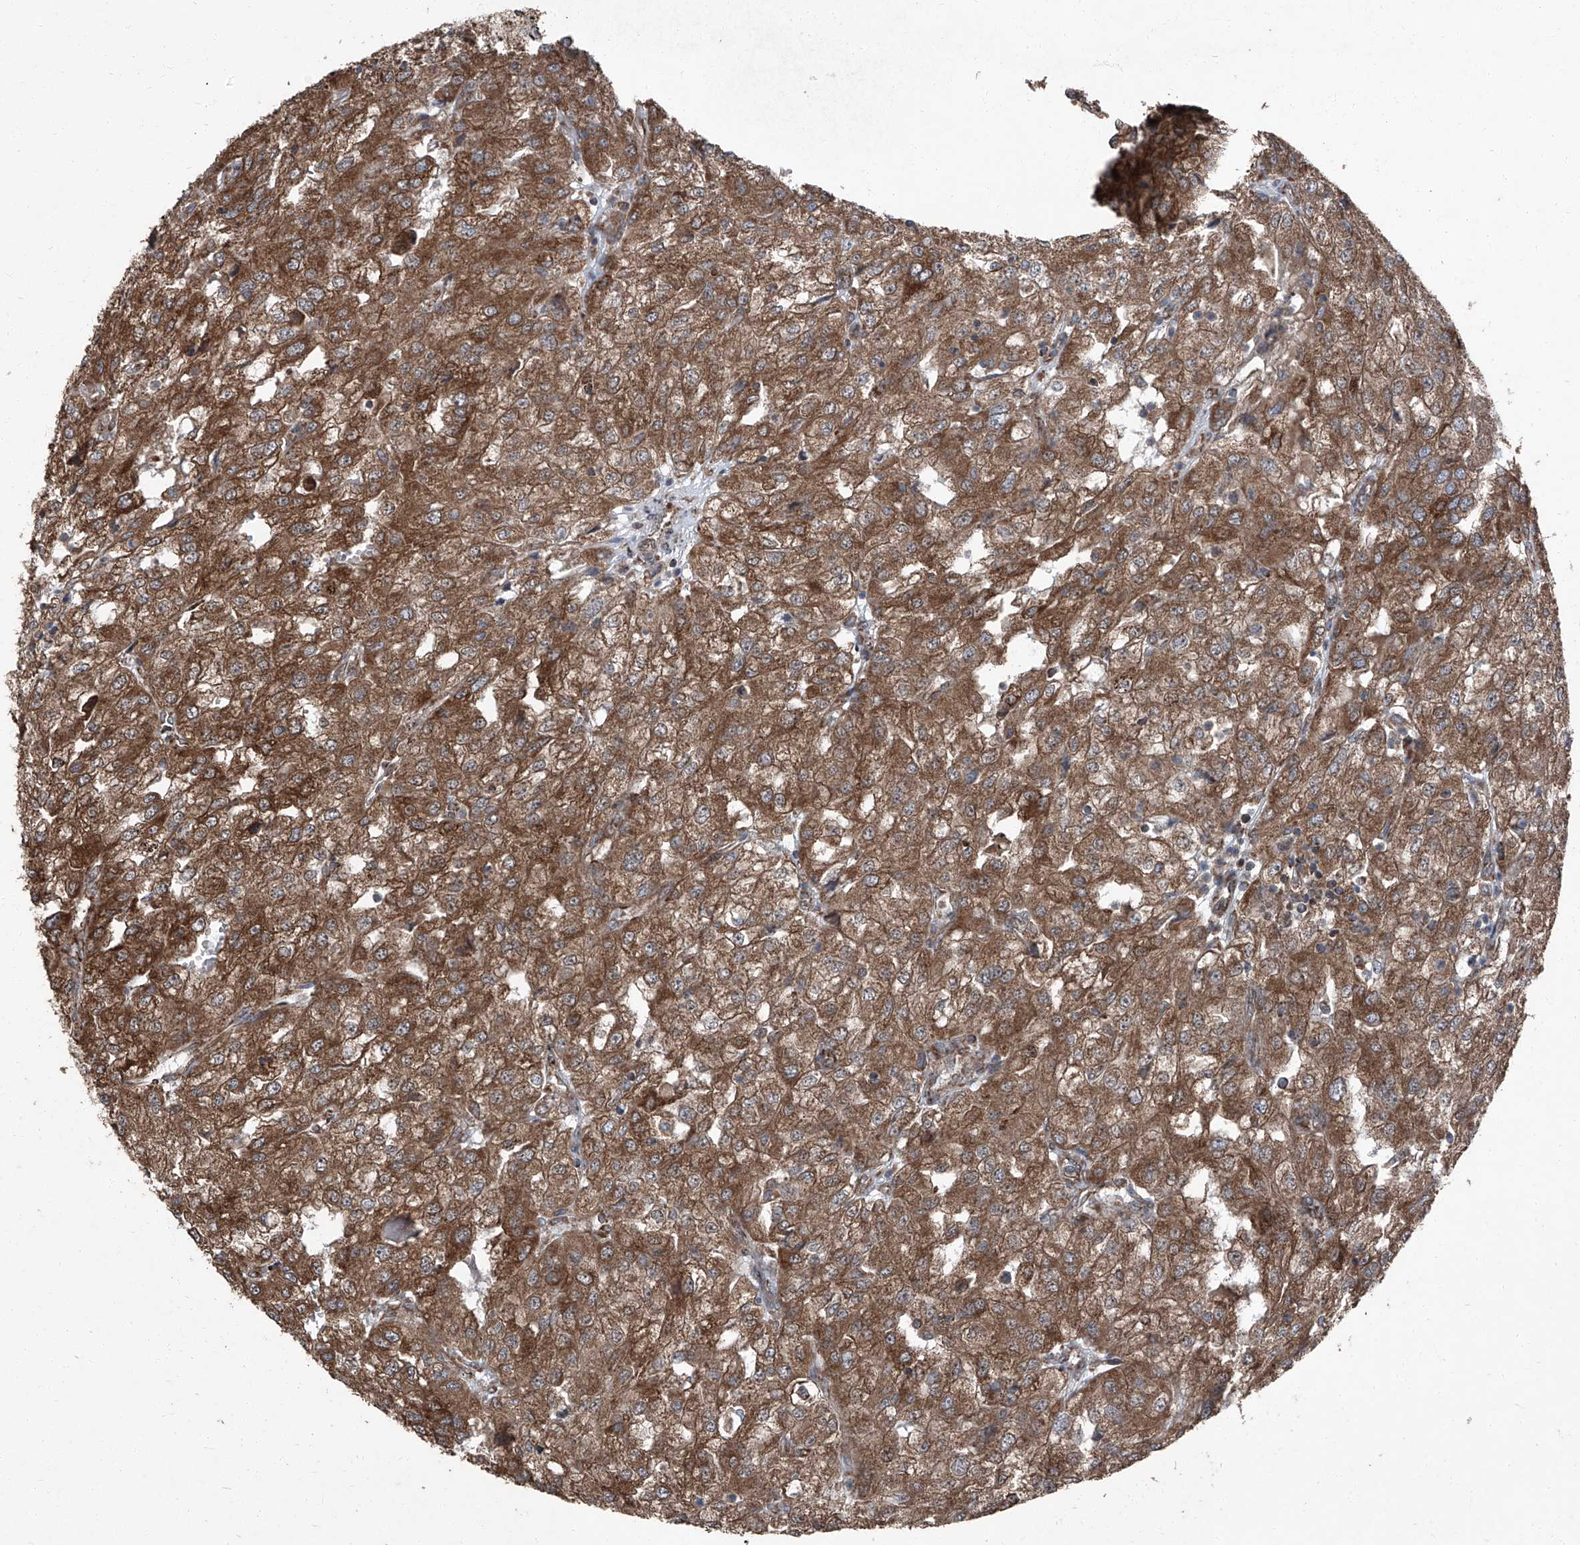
{"staining": {"intensity": "moderate", "quantity": ">75%", "location": "cytoplasmic/membranous"}, "tissue": "renal cancer", "cell_type": "Tumor cells", "image_type": "cancer", "snomed": [{"axis": "morphology", "description": "Adenocarcinoma, NOS"}, {"axis": "topography", "description": "Kidney"}], "caption": "Immunohistochemical staining of renal cancer (adenocarcinoma) reveals medium levels of moderate cytoplasmic/membranous positivity in about >75% of tumor cells. (DAB (3,3'-diaminobenzidine) = brown stain, brightfield microscopy at high magnification).", "gene": "LIMK1", "patient": {"sex": "female", "age": 54}}